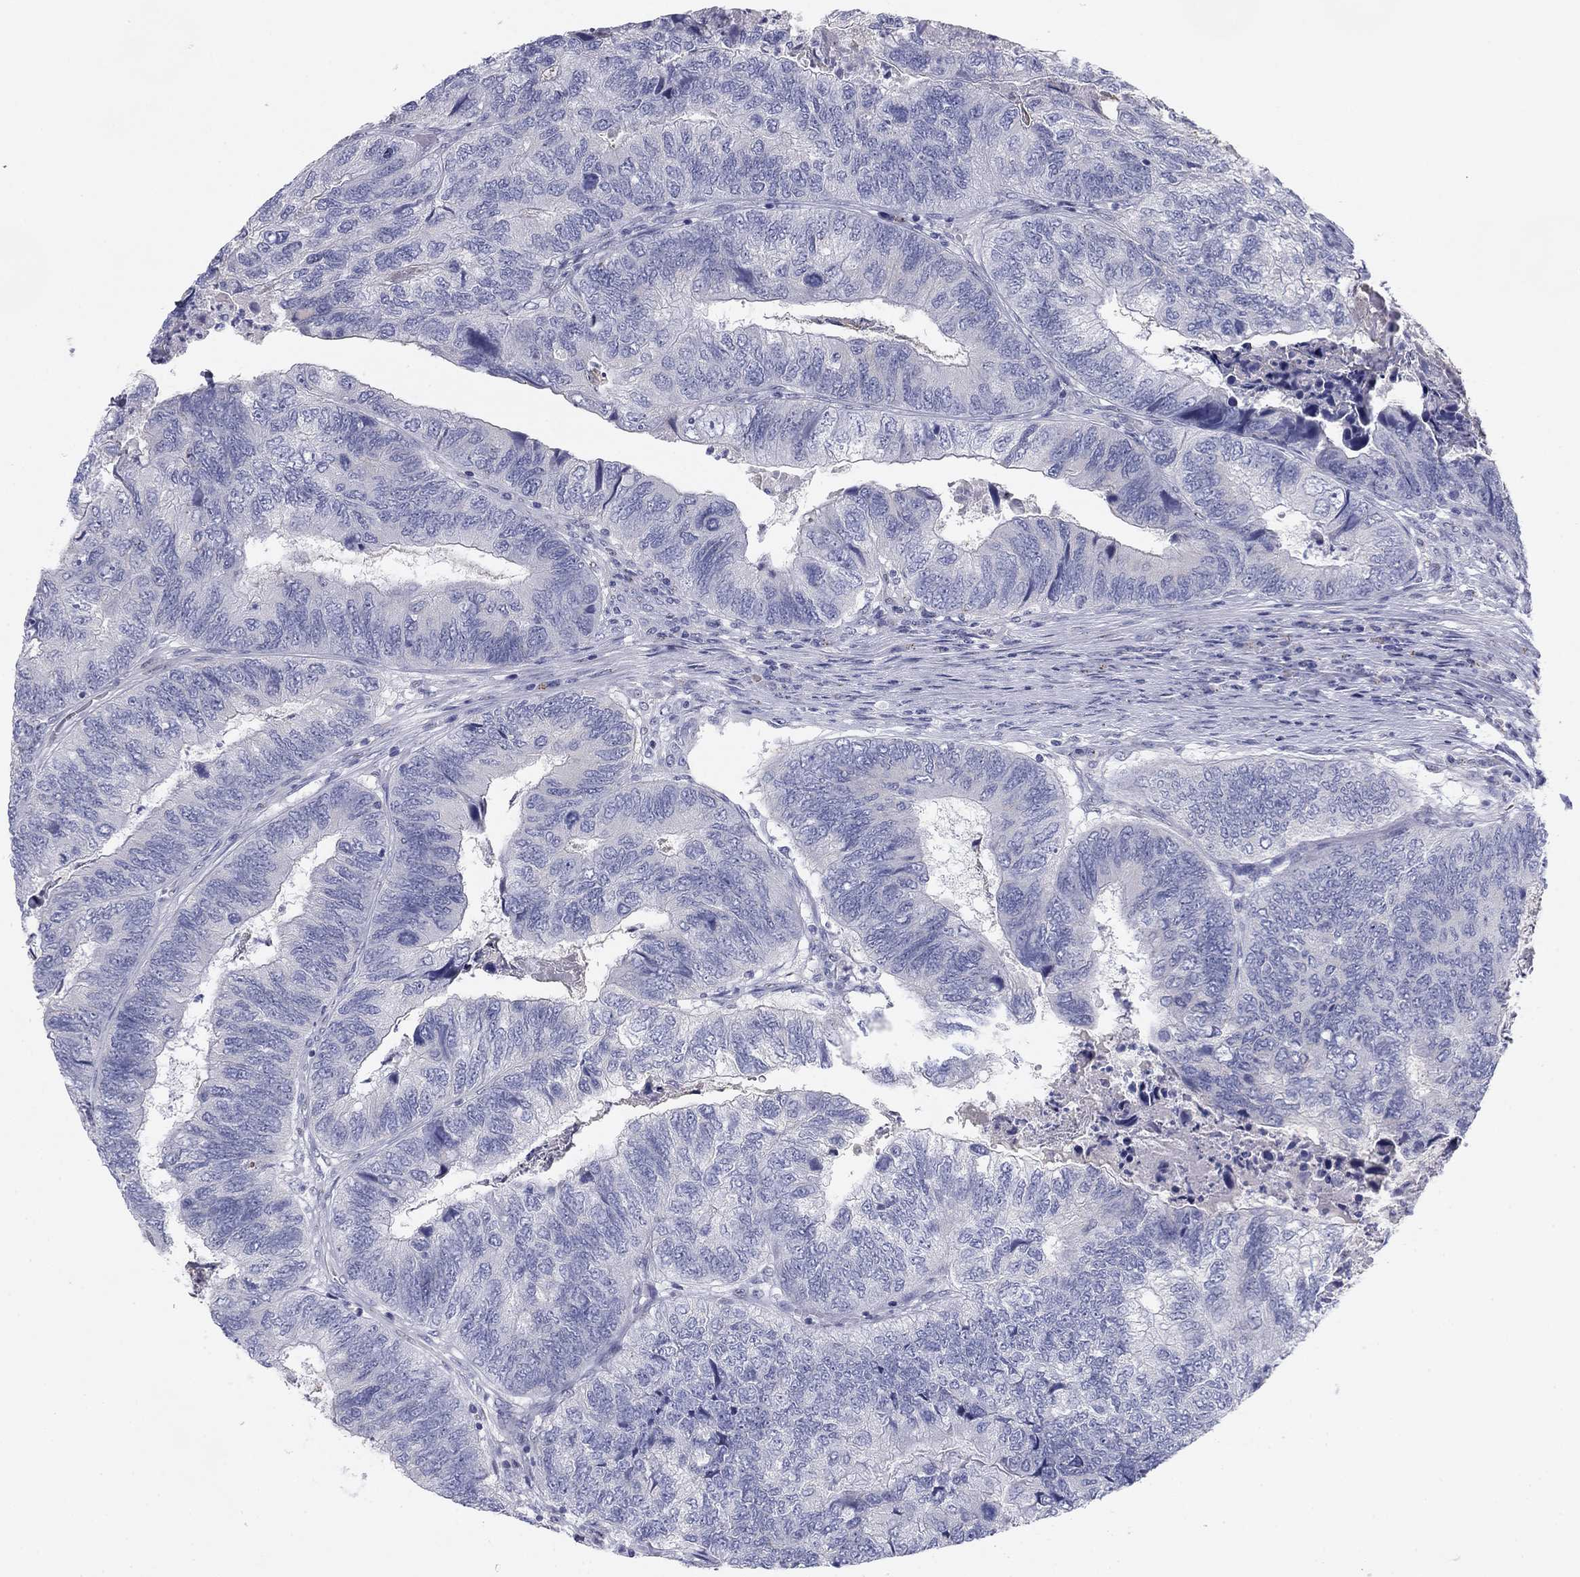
{"staining": {"intensity": "negative", "quantity": "none", "location": "none"}, "tissue": "colorectal cancer", "cell_type": "Tumor cells", "image_type": "cancer", "snomed": [{"axis": "morphology", "description": "Adenocarcinoma, NOS"}, {"axis": "topography", "description": "Colon"}], "caption": "Immunohistochemical staining of human adenocarcinoma (colorectal) shows no significant positivity in tumor cells.", "gene": "SEPTIN3", "patient": {"sex": "female", "age": 67}}